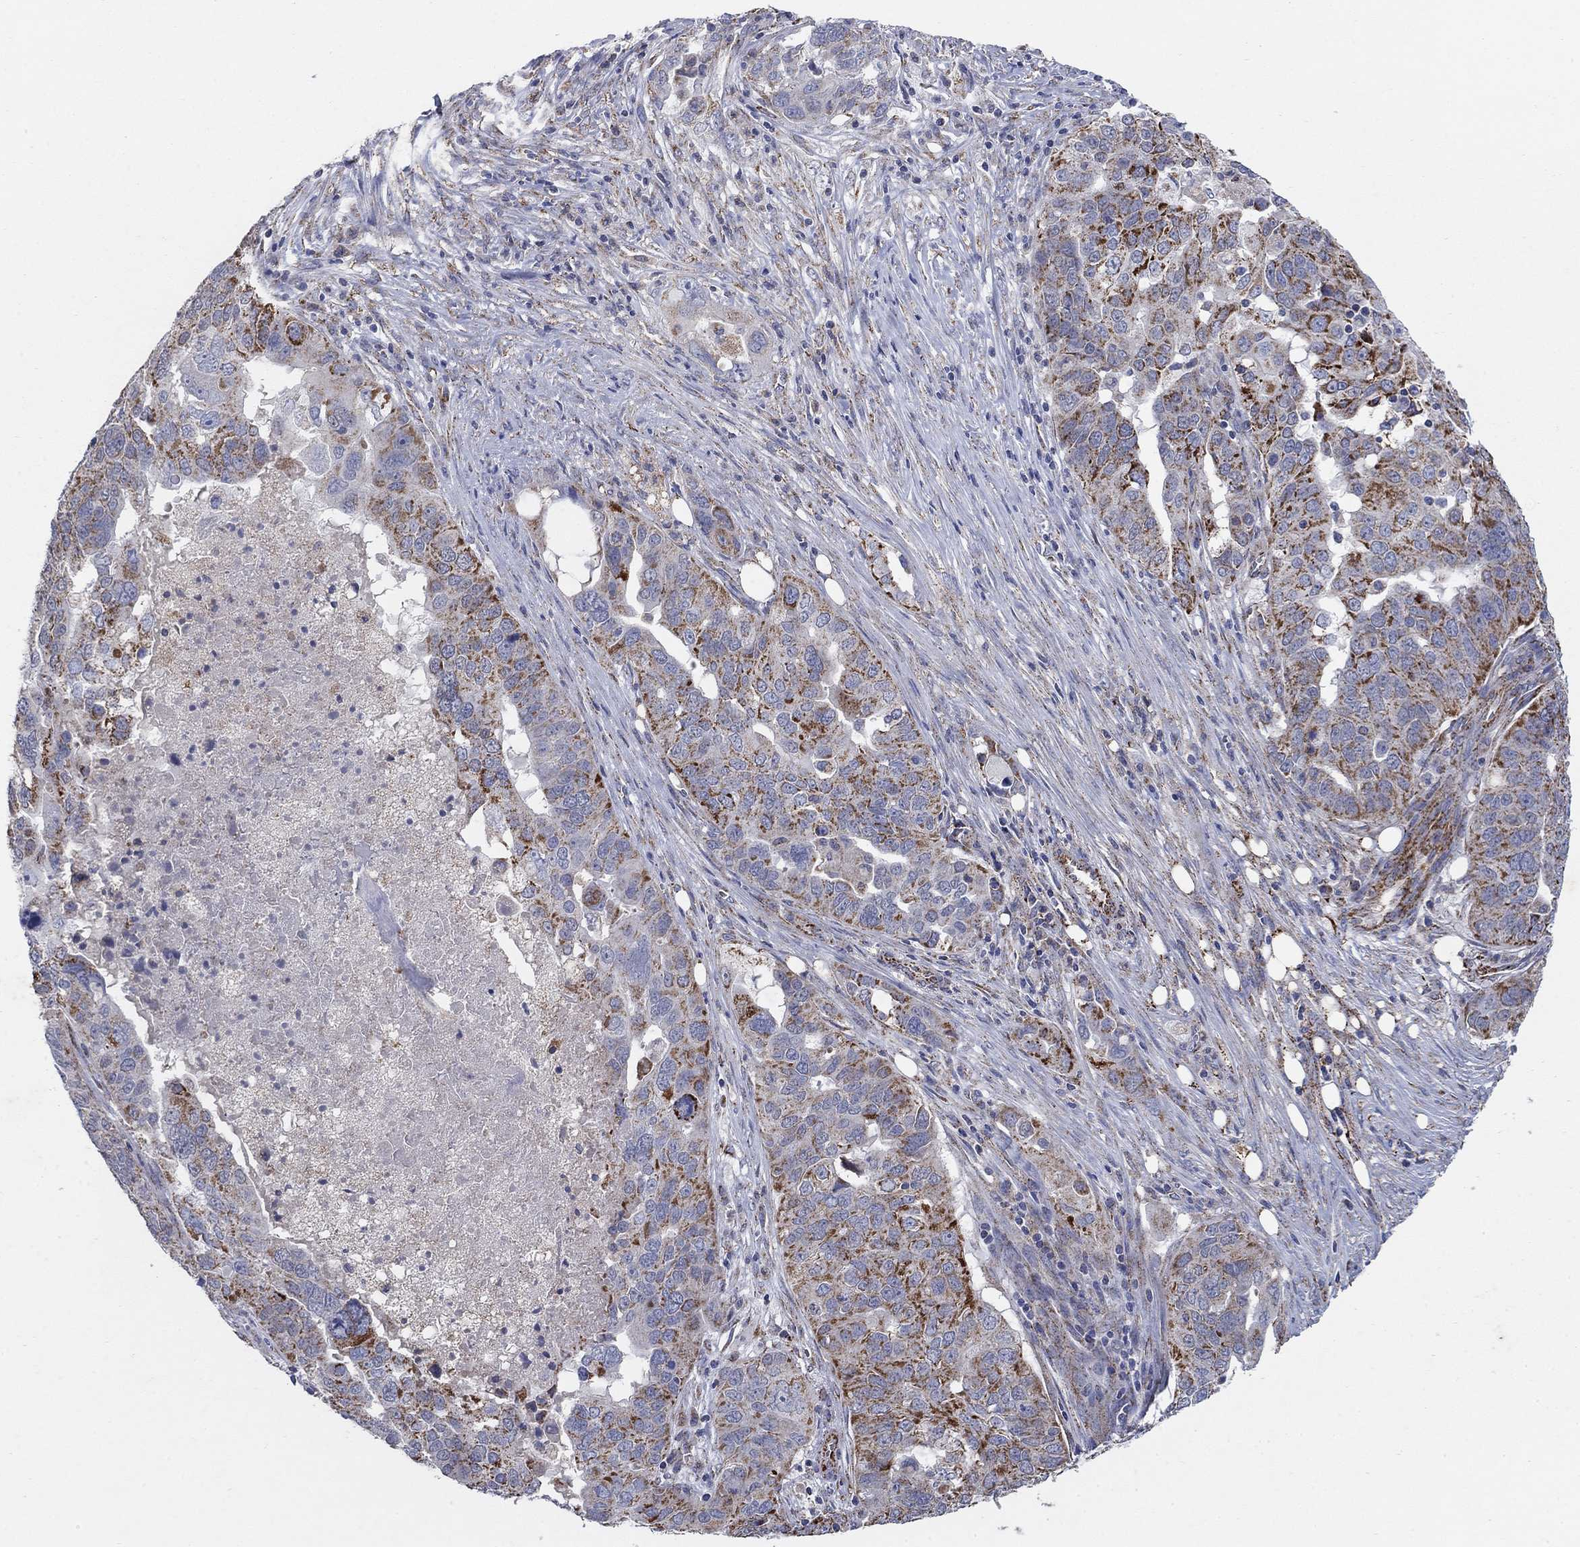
{"staining": {"intensity": "strong", "quantity": "25%-75%", "location": "cytoplasmic/membranous"}, "tissue": "ovarian cancer", "cell_type": "Tumor cells", "image_type": "cancer", "snomed": [{"axis": "morphology", "description": "Carcinoma, endometroid"}, {"axis": "topography", "description": "Soft tissue"}, {"axis": "topography", "description": "Ovary"}], "caption": "High-magnification brightfield microscopy of ovarian cancer stained with DAB (3,3'-diaminobenzidine) (brown) and counterstained with hematoxylin (blue). tumor cells exhibit strong cytoplasmic/membranous positivity is appreciated in about25%-75% of cells. The protein is stained brown, and the nuclei are stained in blue (DAB IHC with brightfield microscopy, high magnification).", "gene": "PNPLA2", "patient": {"sex": "female", "age": 52}}